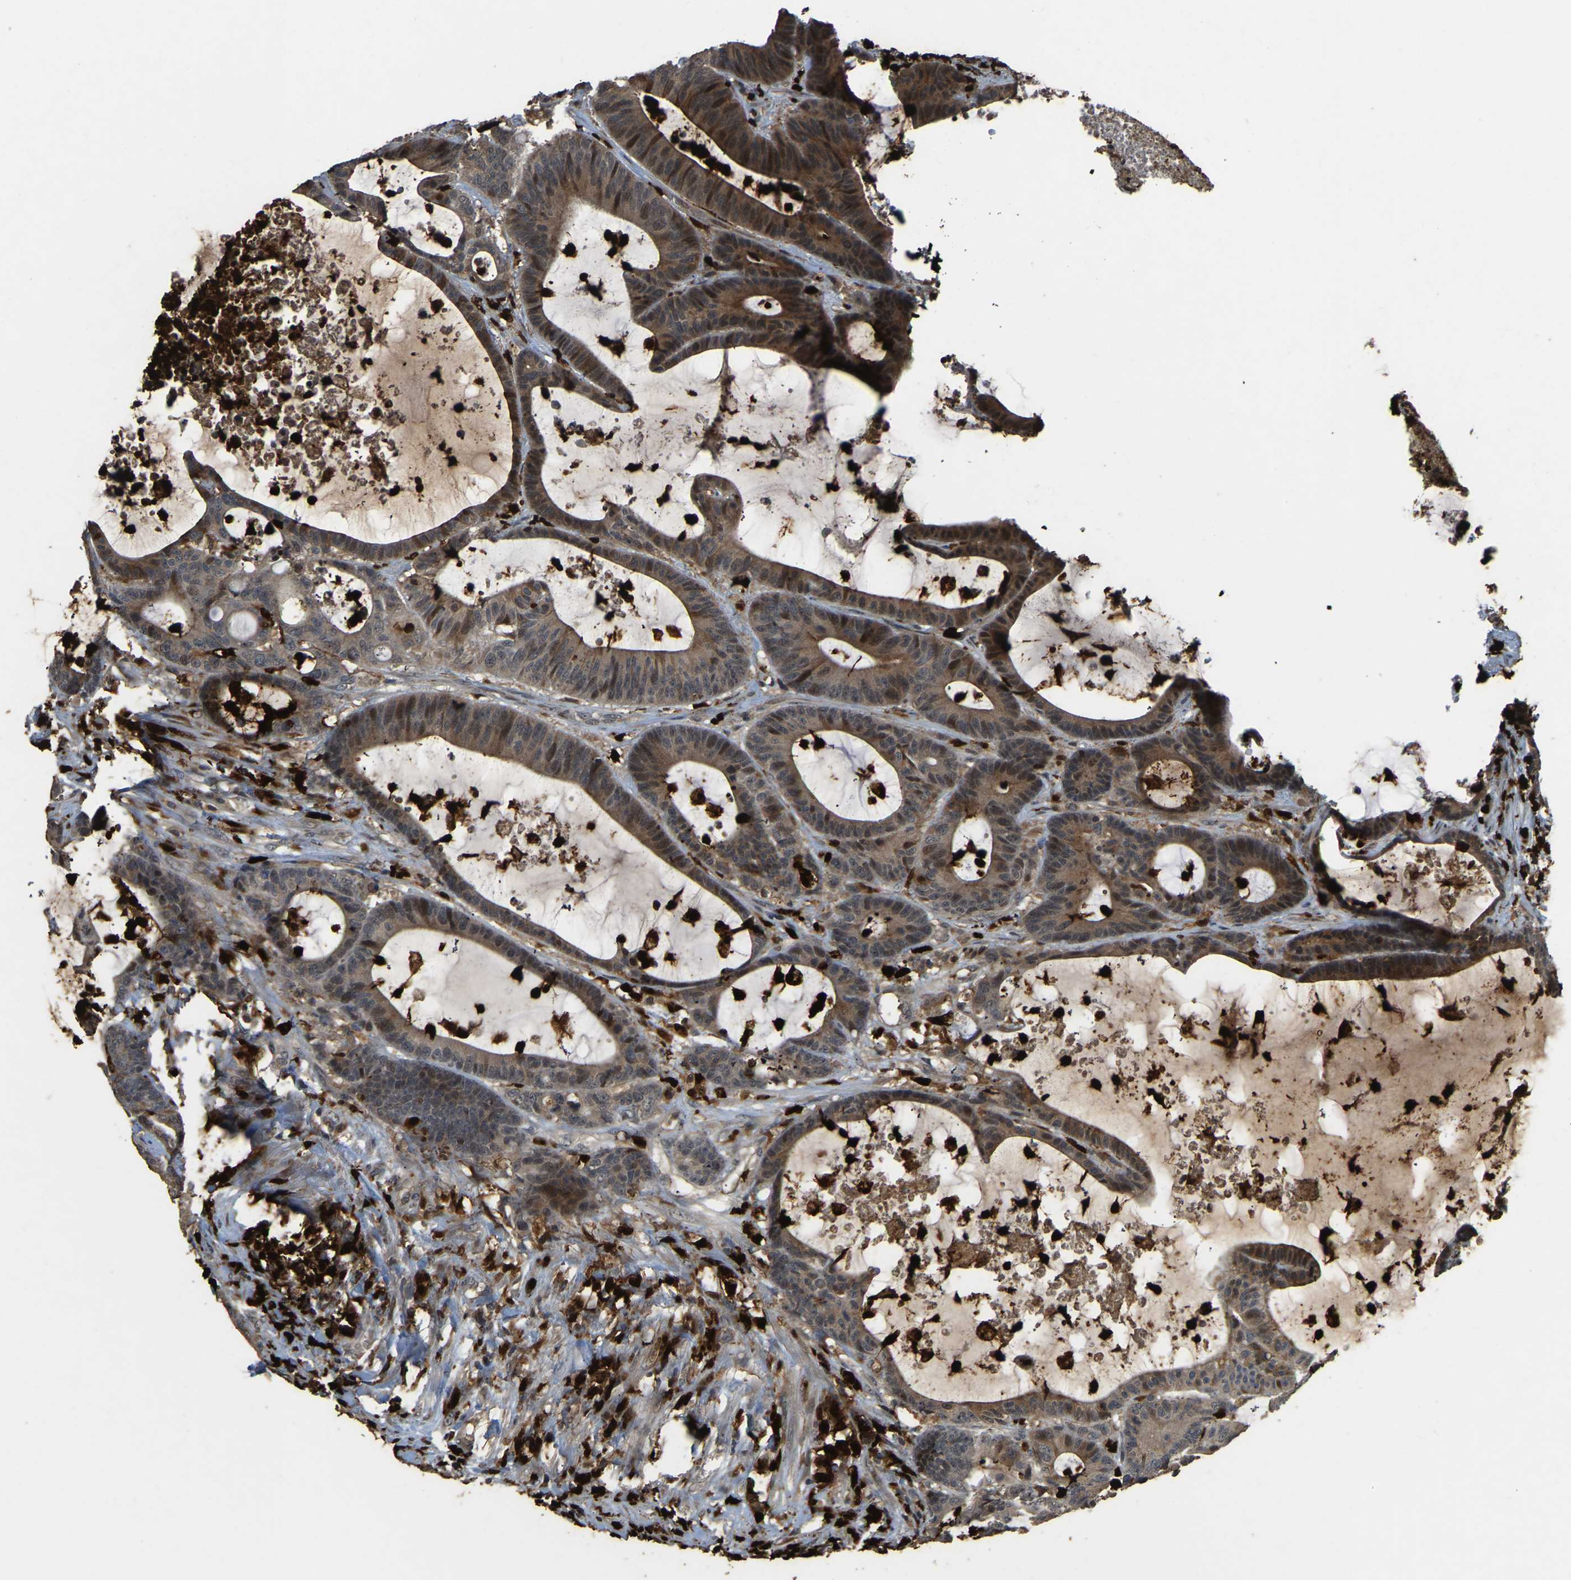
{"staining": {"intensity": "moderate", "quantity": ">75%", "location": "cytoplasmic/membranous,nuclear"}, "tissue": "colorectal cancer", "cell_type": "Tumor cells", "image_type": "cancer", "snomed": [{"axis": "morphology", "description": "Adenocarcinoma, NOS"}, {"axis": "topography", "description": "Colon"}], "caption": "Human colorectal cancer (adenocarcinoma) stained for a protein (brown) demonstrates moderate cytoplasmic/membranous and nuclear positive expression in approximately >75% of tumor cells.", "gene": "RNF141", "patient": {"sex": "female", "age": 84}}